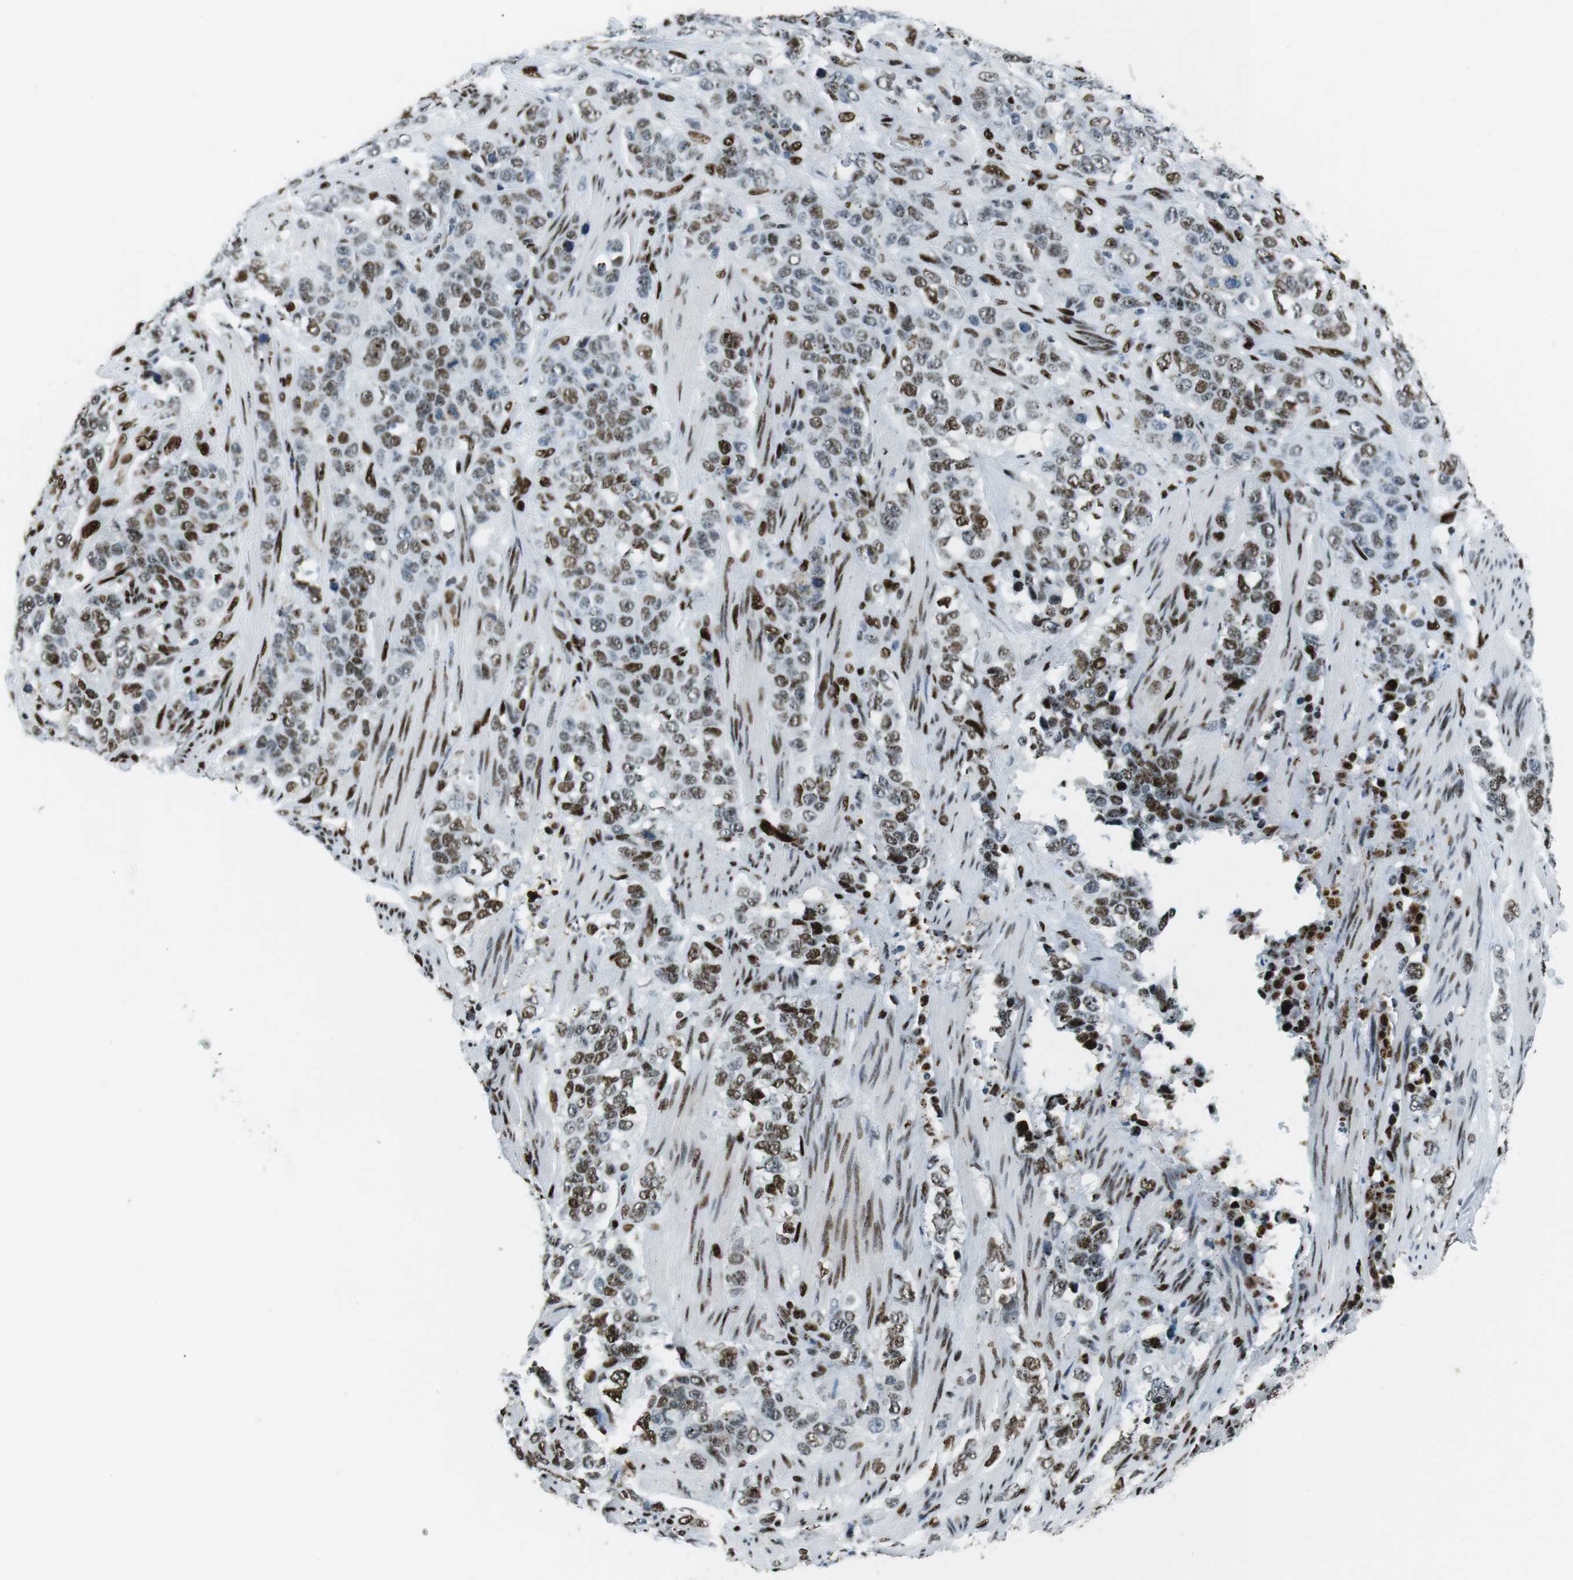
{"staining": {"intensity": "moderate", "quantity": ">75%", "location": "nuclear"}, "tissue": "stomach cancer", "cell_type": "Tumor cells", "image_type": "cancer", "snomed": [{"axis": "morphology", "description": "Adenocarcinoma, NOS"}, {"axis": "topography", "description": "Stomach"}], "caption": "Protein staining shows moderate nuclear staining in about >75% of tumor cells in stomach cancer (adenocarcinoma).", "gene": "PML", "patient": {"sex": "male", "age": 48}}